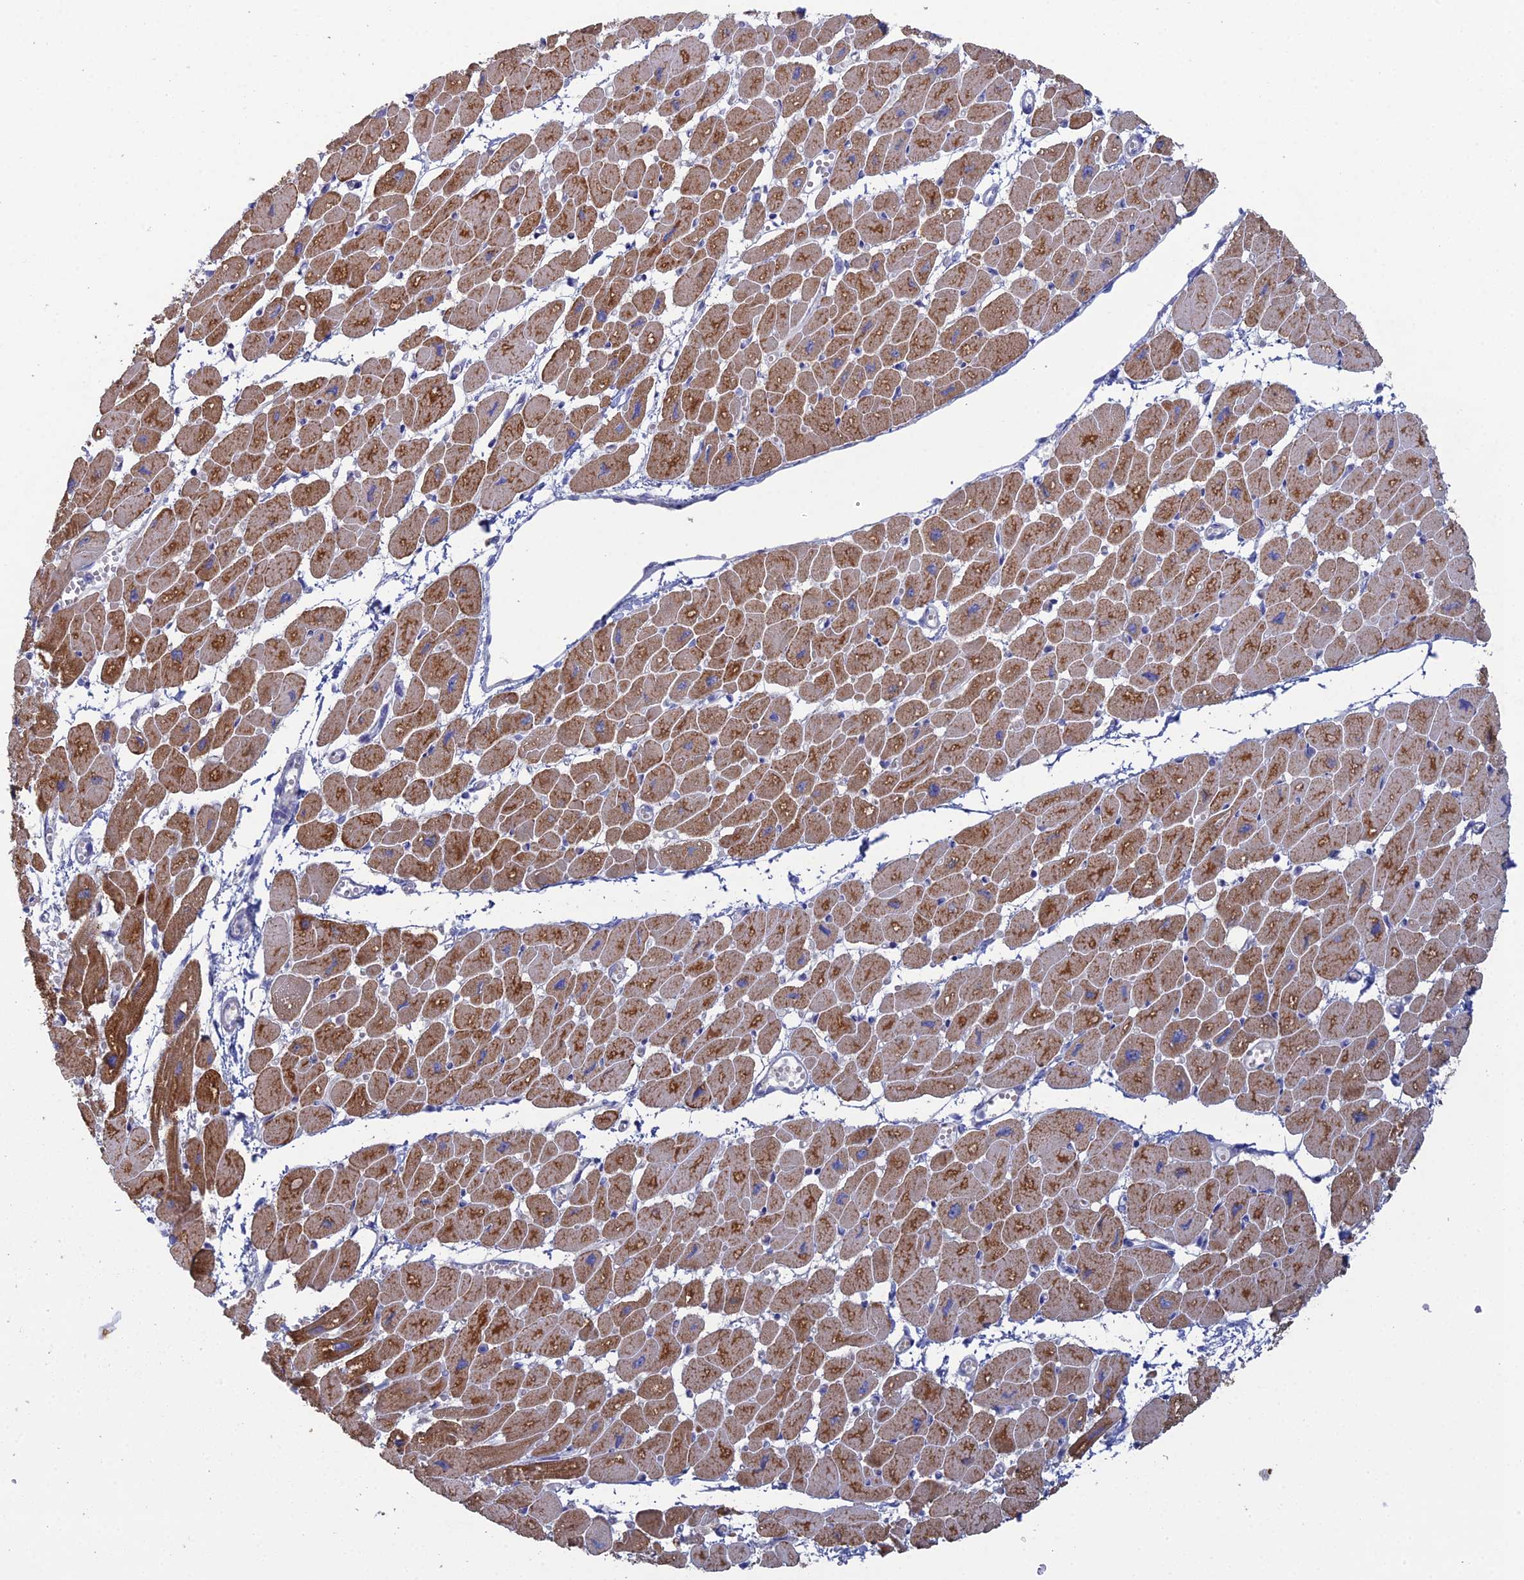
{"staining": {"intensity": "moderate", "quantity": ">75%", "location": "cytoplasmic/membranous"}, "tissue": "heart muscle", "cell_type": "Cardiomyocytes", "image_type": "normal", "snomed": [{"axis": "morphology", "description": "Normal tissue, NOS"}, {"axis": "topography", "description": "Heart"}], "caption": "DAB immunohistochemical staining of benign heart muscle shows moderate cytoplasmic/membranous protein expression in about >75% of cardiomyocytes.", "gene": "ARL16", "patient": {"sex": "female", "age": 54}}